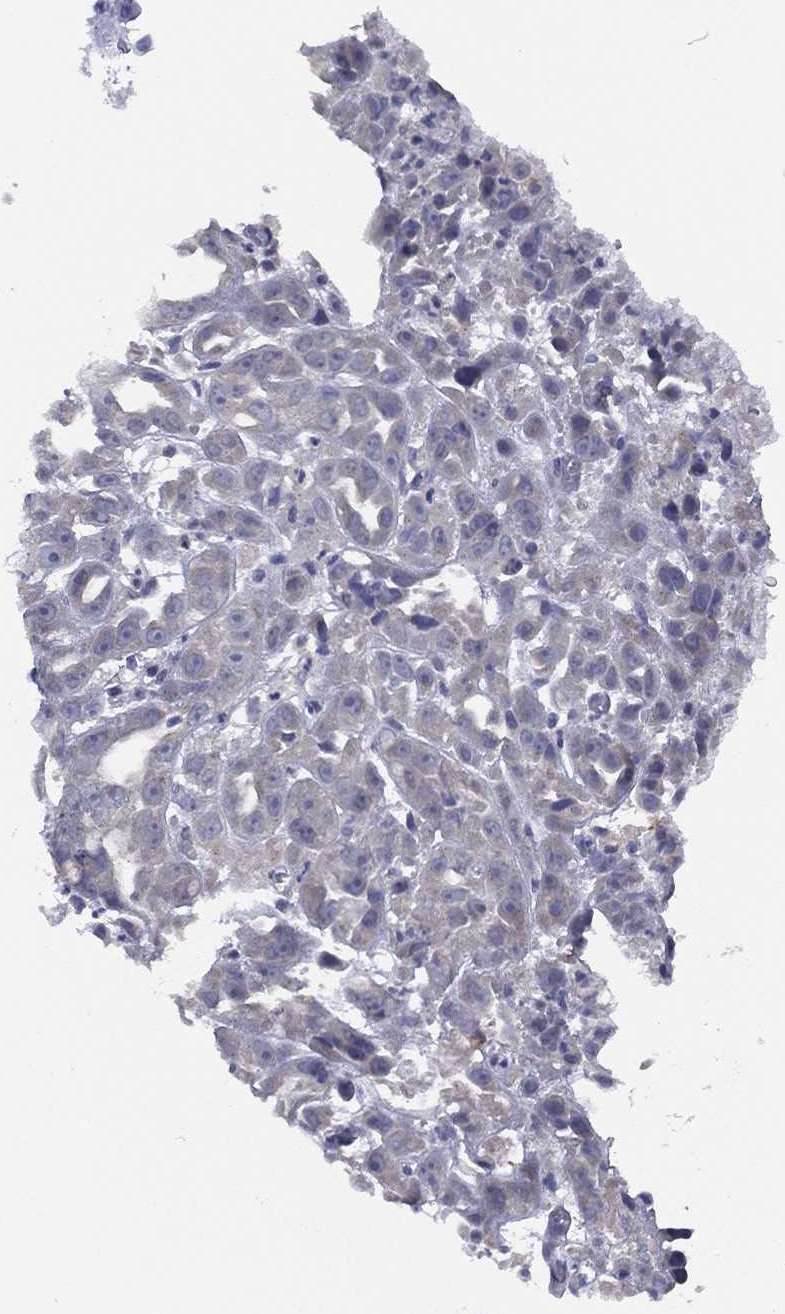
{"staining": {"intensity": "negative", "quantity": "none", "location": "none"}, "tissue": "urothelial cancer", "cell_type": "Tumor cells", "image_type": "cancer", "snomed": [{"axis": "morphology", "description": "Urothelial carcinoma, High grade"}, {"axis": "topography", "description": "Urinary bladder"}], "caption": "High-grade urothelial carcinoma was stained to show a protein in brown. There is no significant staining in tumor cells.", "gene": "SLC13A4", "patient": {"sex": "female", "age": 41}}